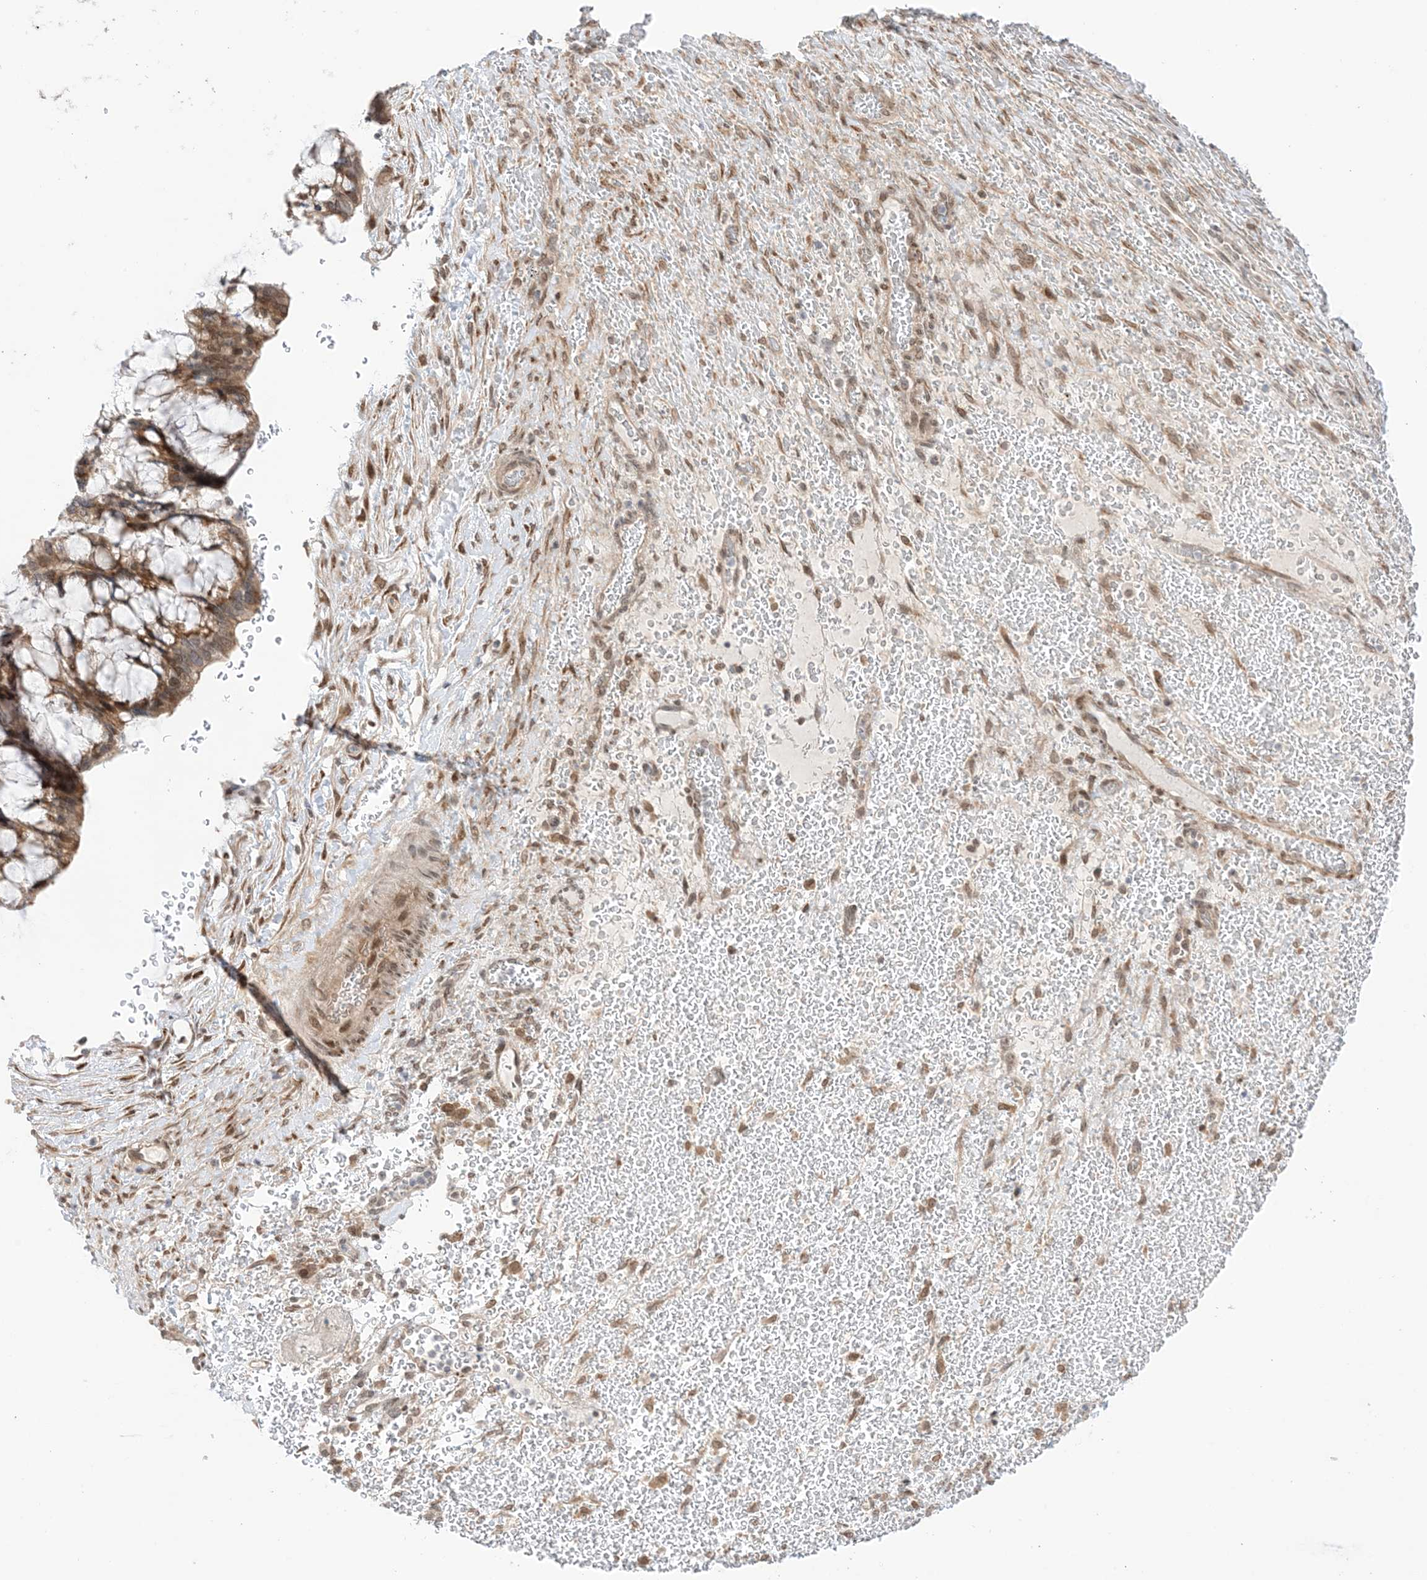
{"staining": {"intensity": "moderate", "quantity": ">75%", "location": "cytoplasmic/membranous,nuclear"}, "tissue": "ovarian cancer", "cell_type": "Tumor cells", "image_type": "cancer", "snomed": [{"axis": "morphology", "description": "Cystadenocarcinoma, mucinous, NOS"}, {"axis": "topography", "description": "Ovary"}], "caption": "Mucinous cystadenocarcinoma (ovarian) stained with a brown dye demonstrates moderate cytoplasmic/membranous and nuclear positive positivity in about >75% of tumor cells.", "gene": "UBE2E2", "patient": {"sex": "female", "age": 37}}